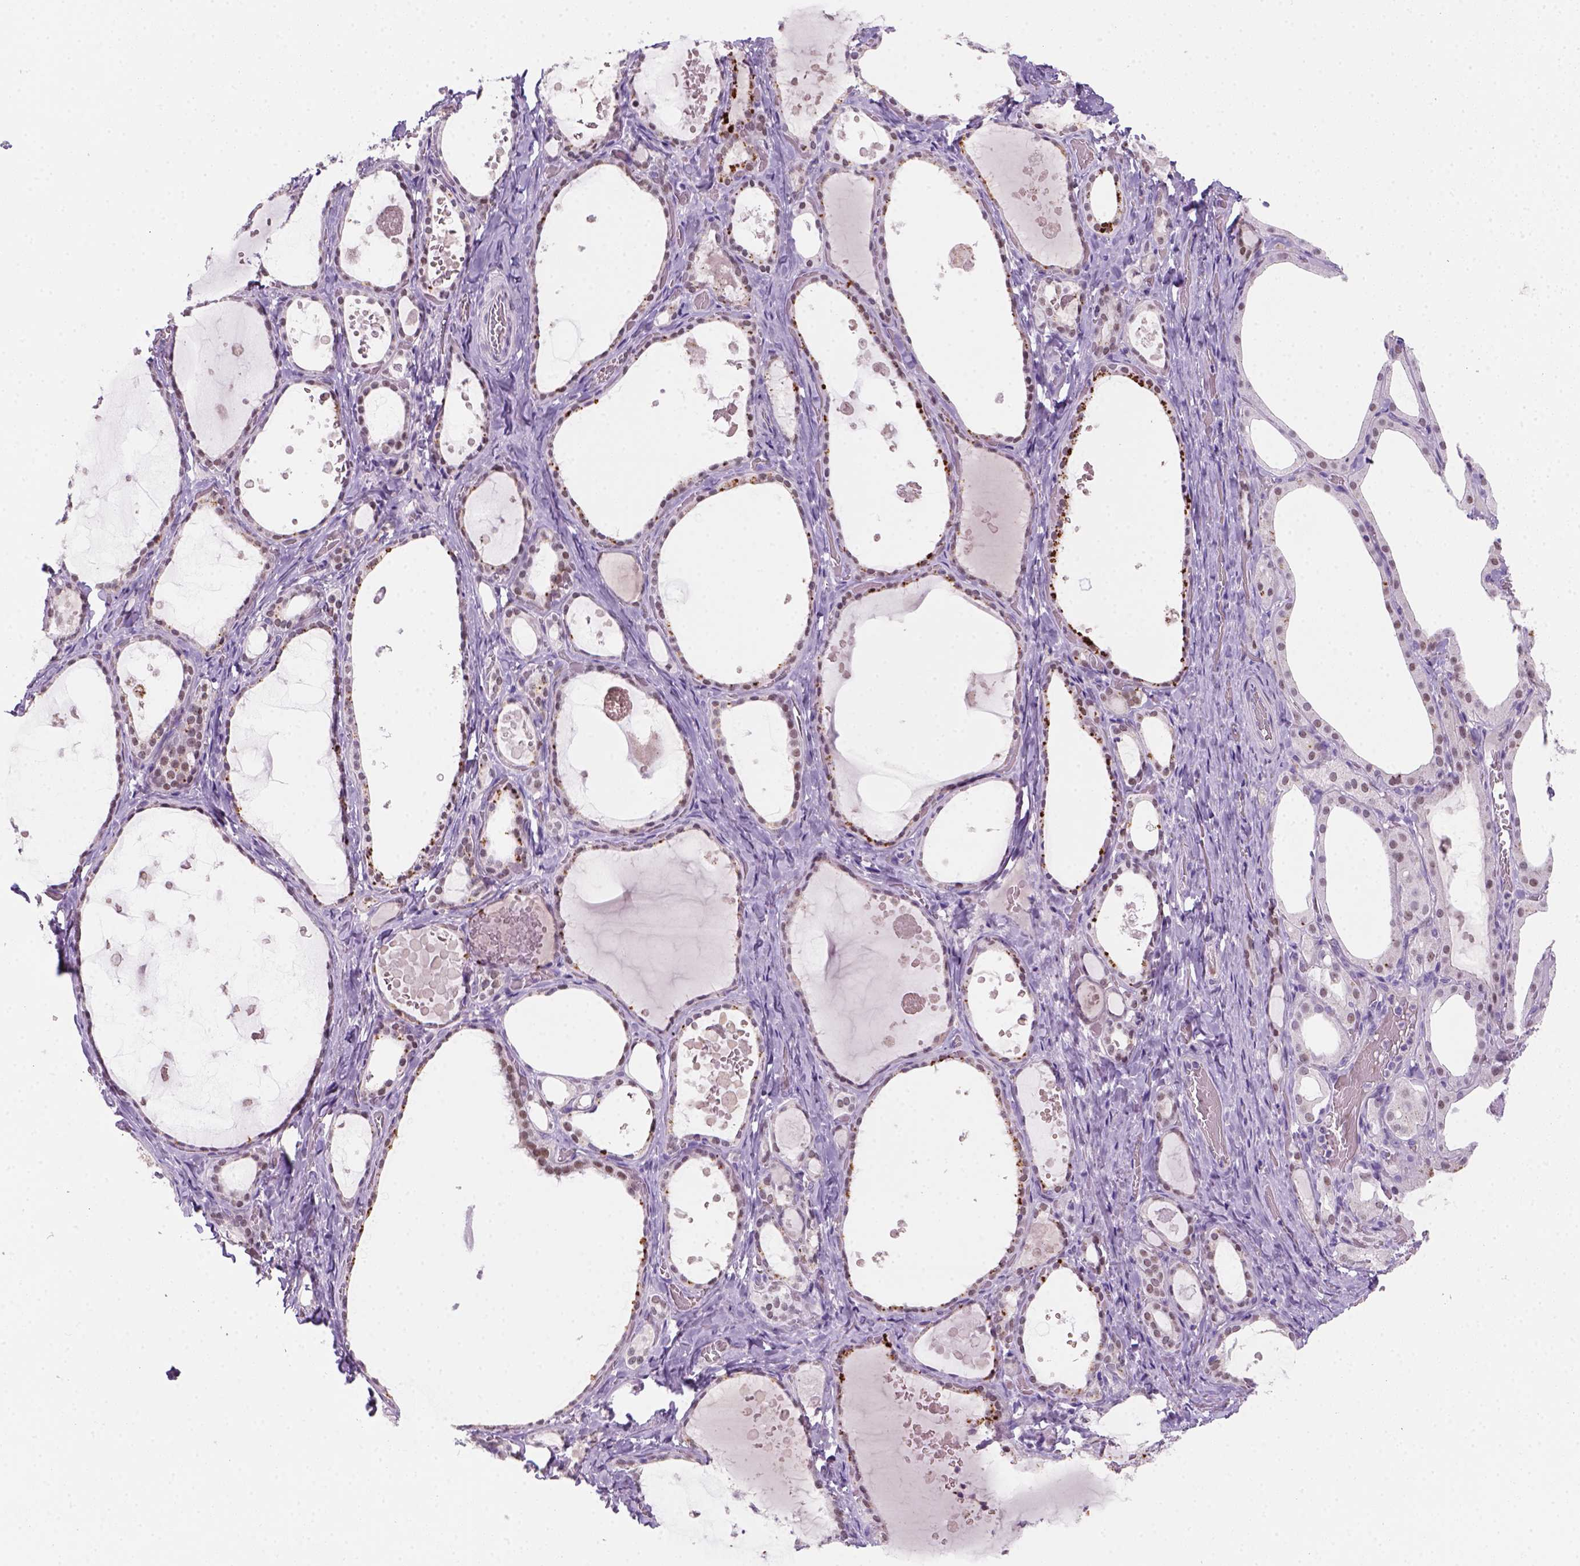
{"staining": {"intensity": "moderate", "quantity": "25%-75%", "location": "nuclear"}, "tissue": "thyroid gland", "cell_type": "Glandular cells", "image_type": "normal", "snomed": [{"axis": "morphology", "description": "Normal tissue, NOS"}, {"axis": "topography", "description": "Thyroid gland"}], "caption": "Immunohistochemical staining of normal human thyroid gland reveals 25%-75% levels of moderate nuclear protein staining in about 25%-75% of glandular cells.", "gene": "ZMAT4", "patient": {"sex": "female", "age": 56}}